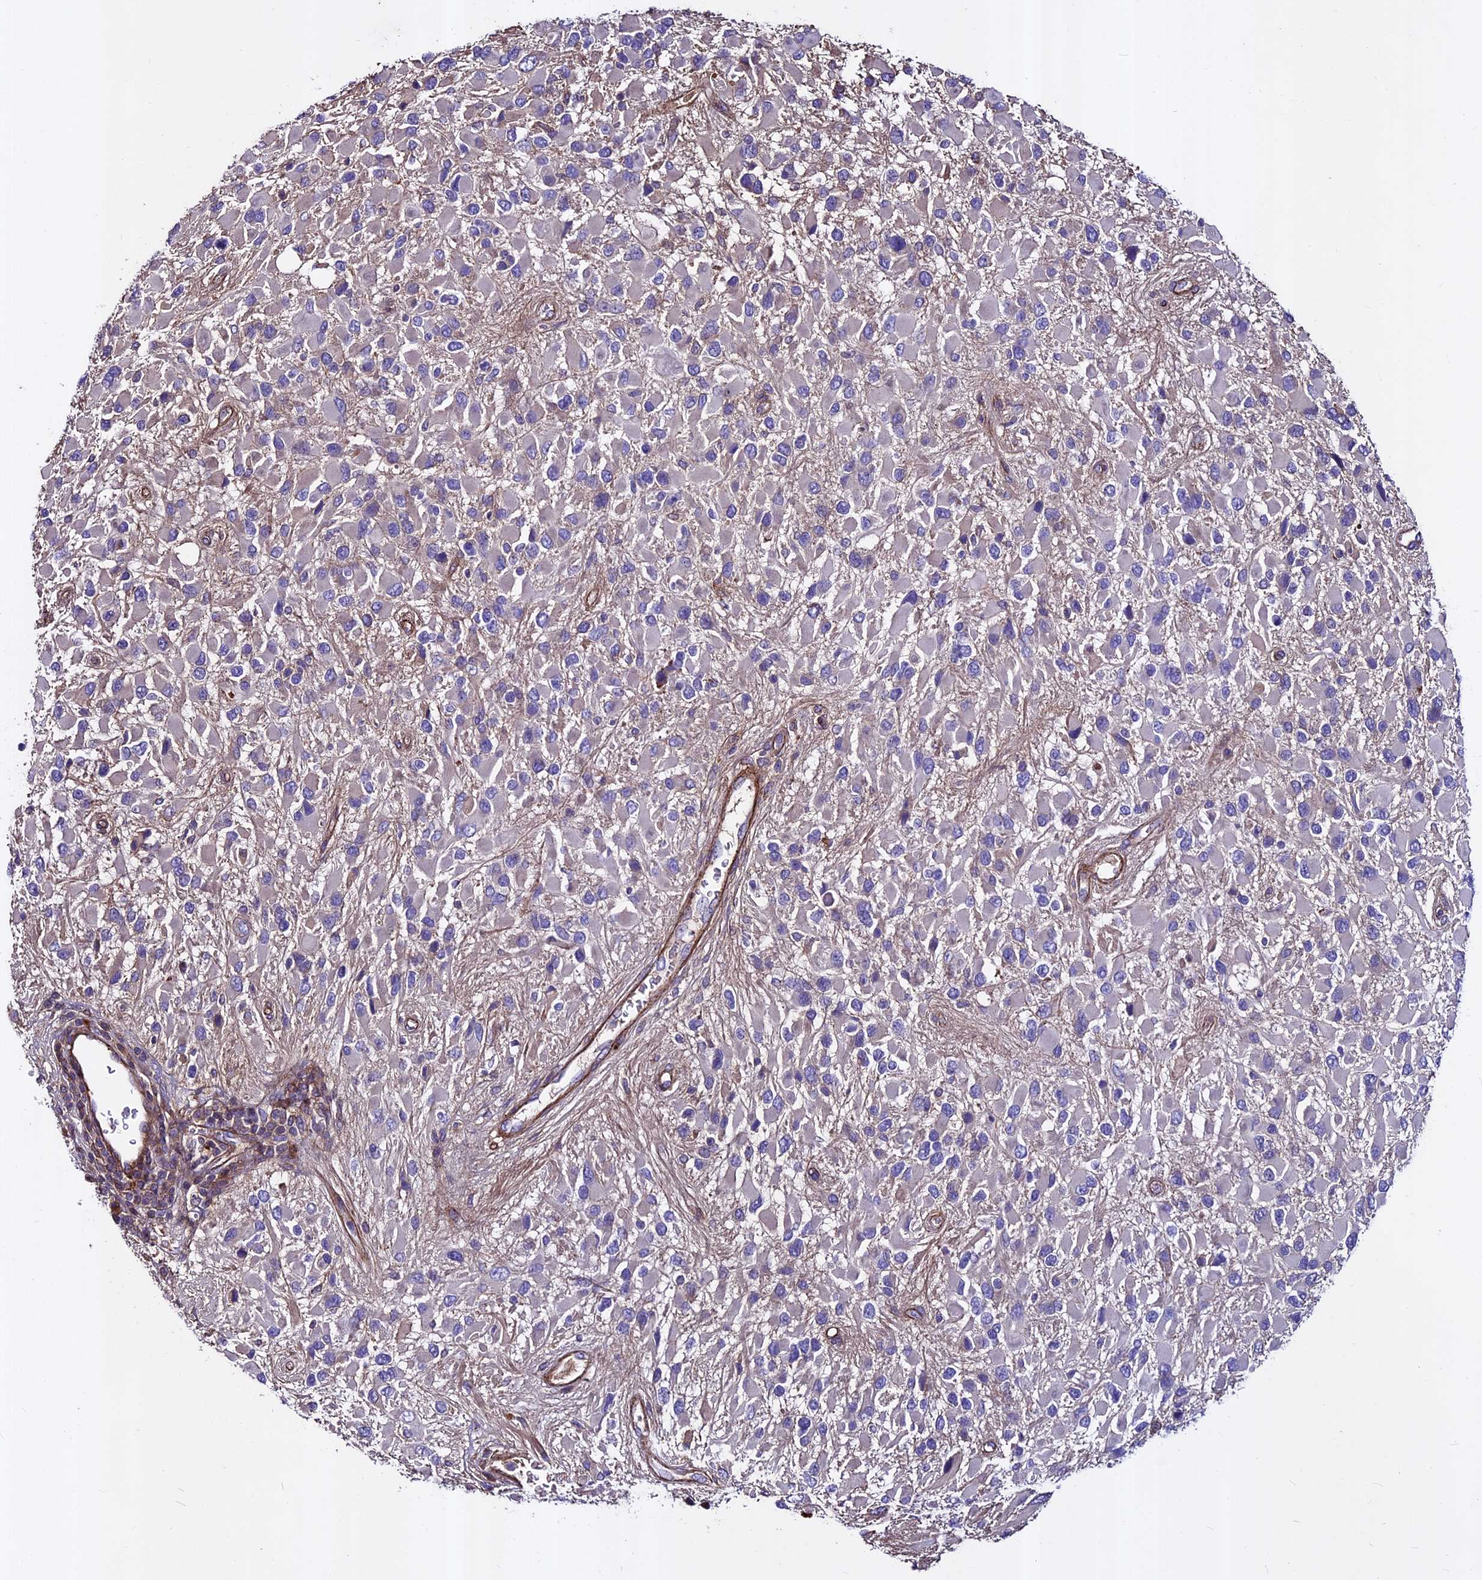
{"staining": {"intensity": "negative", "quantity": "none", "location": "none"}, "tissue": "glioma", "cell_type": "Tumor cells", "image_type": "cancer", "snomed": [{"axis": "morphology", "description": "Glioma, malignant, High grade"}, {"axis": "topography", "description": "Brain"}], "caption": "Immunohistochemistry of glioma exhibits no staining in tumor cells.", "gene": "EVA1B", "patient": {"sex": "male", "age": 53}}